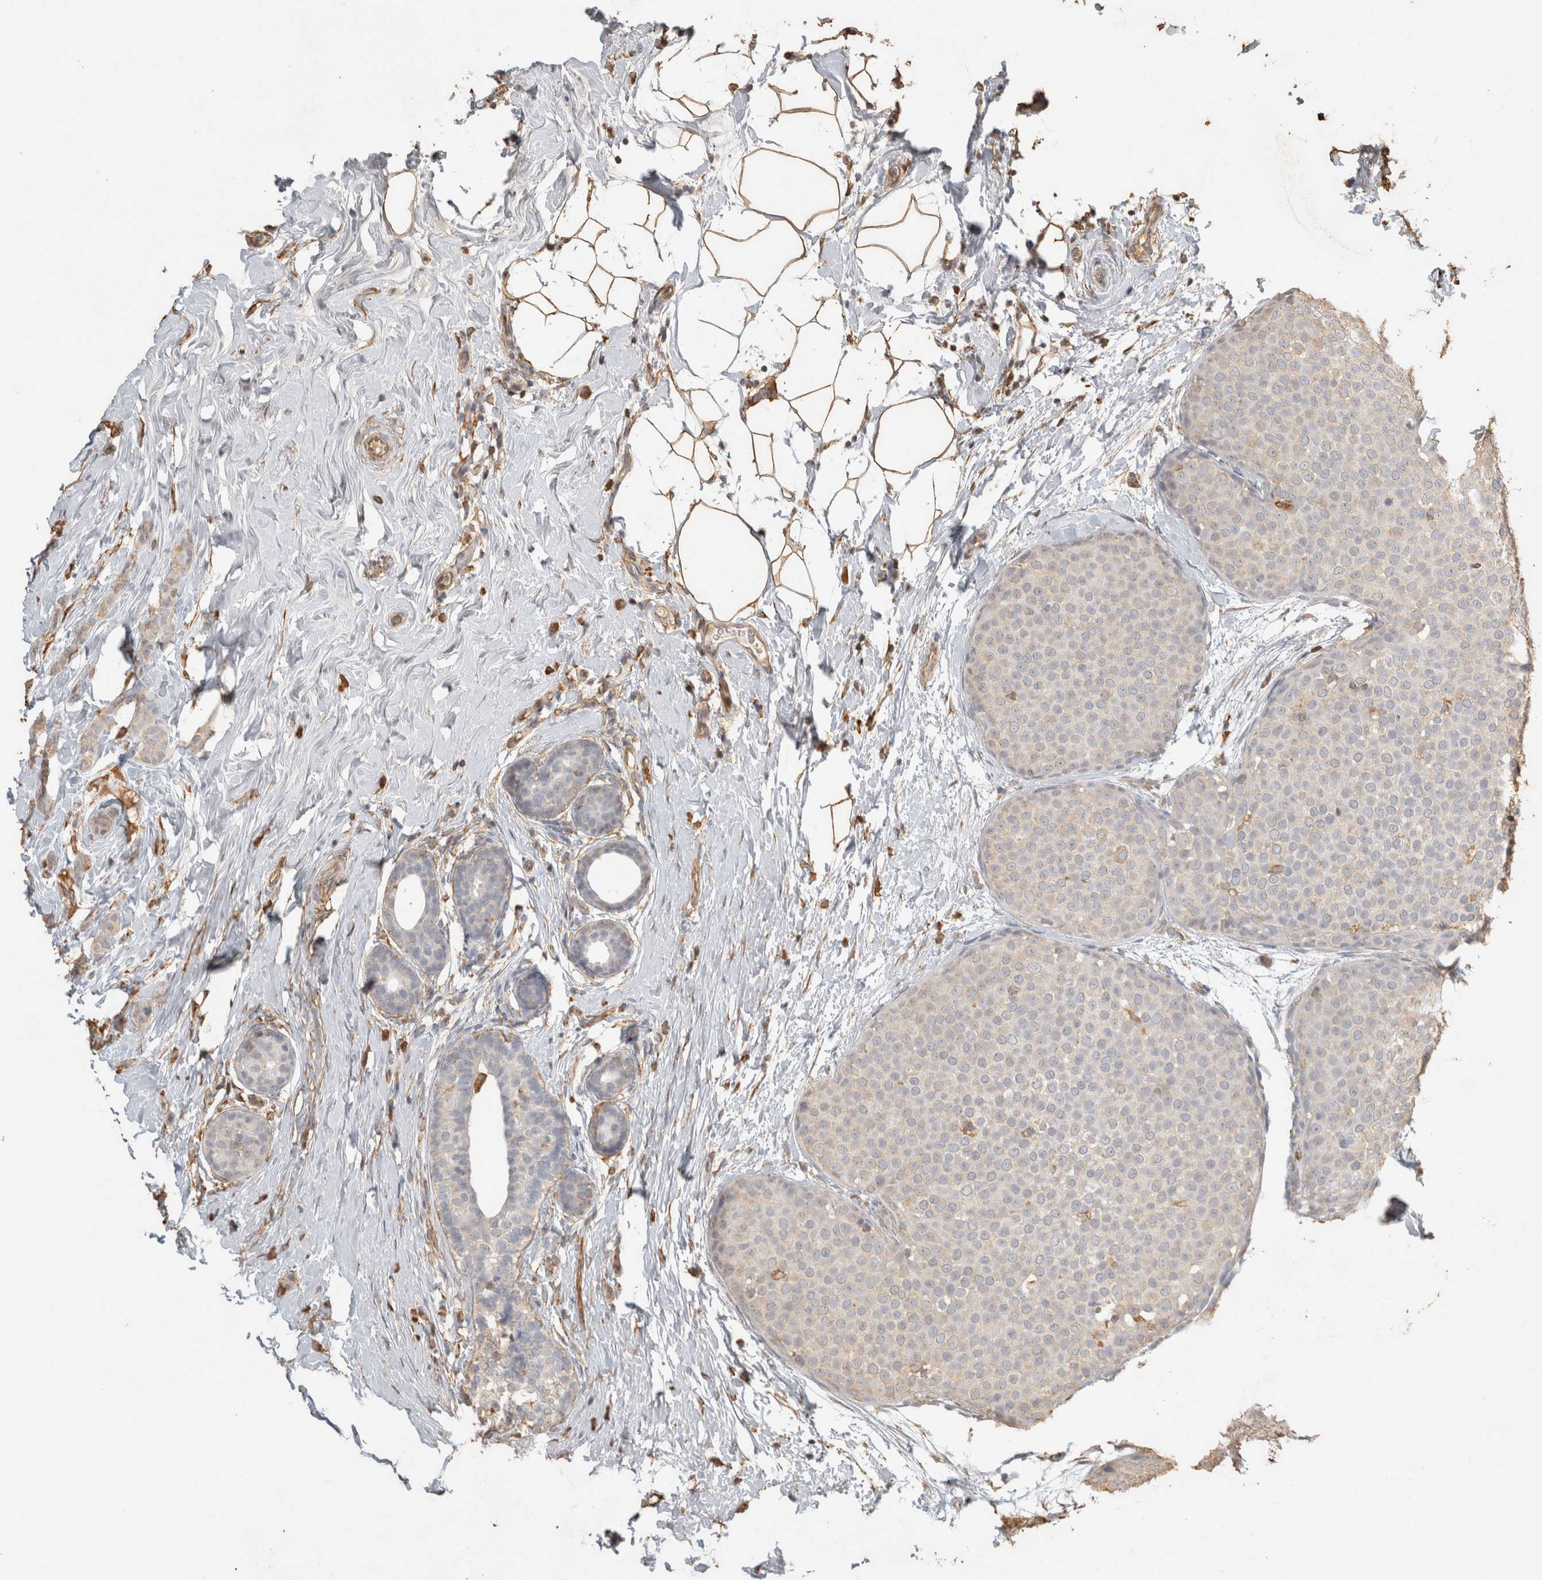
{"staining": {"intensity": "negative", "quantity": "none", "location": "none"}, "tissue": "breast cancer", "cell_type": "Tumor cells", "image_type": "cancer", "snomed": [{"axis": "morphology", "description": "Lobular carcinoma, in situ"}, {"axis": "morphology", "description": "Lobular carcinoma"}, {"axis": "topography", "description": "Breast"}], "caption": "This is an immunohistochemistry (IHC) image of breast cancer. There is no staining in tumor cells.", "gene": "REPS2", "patient": {"sex": "female", "age": 41}}